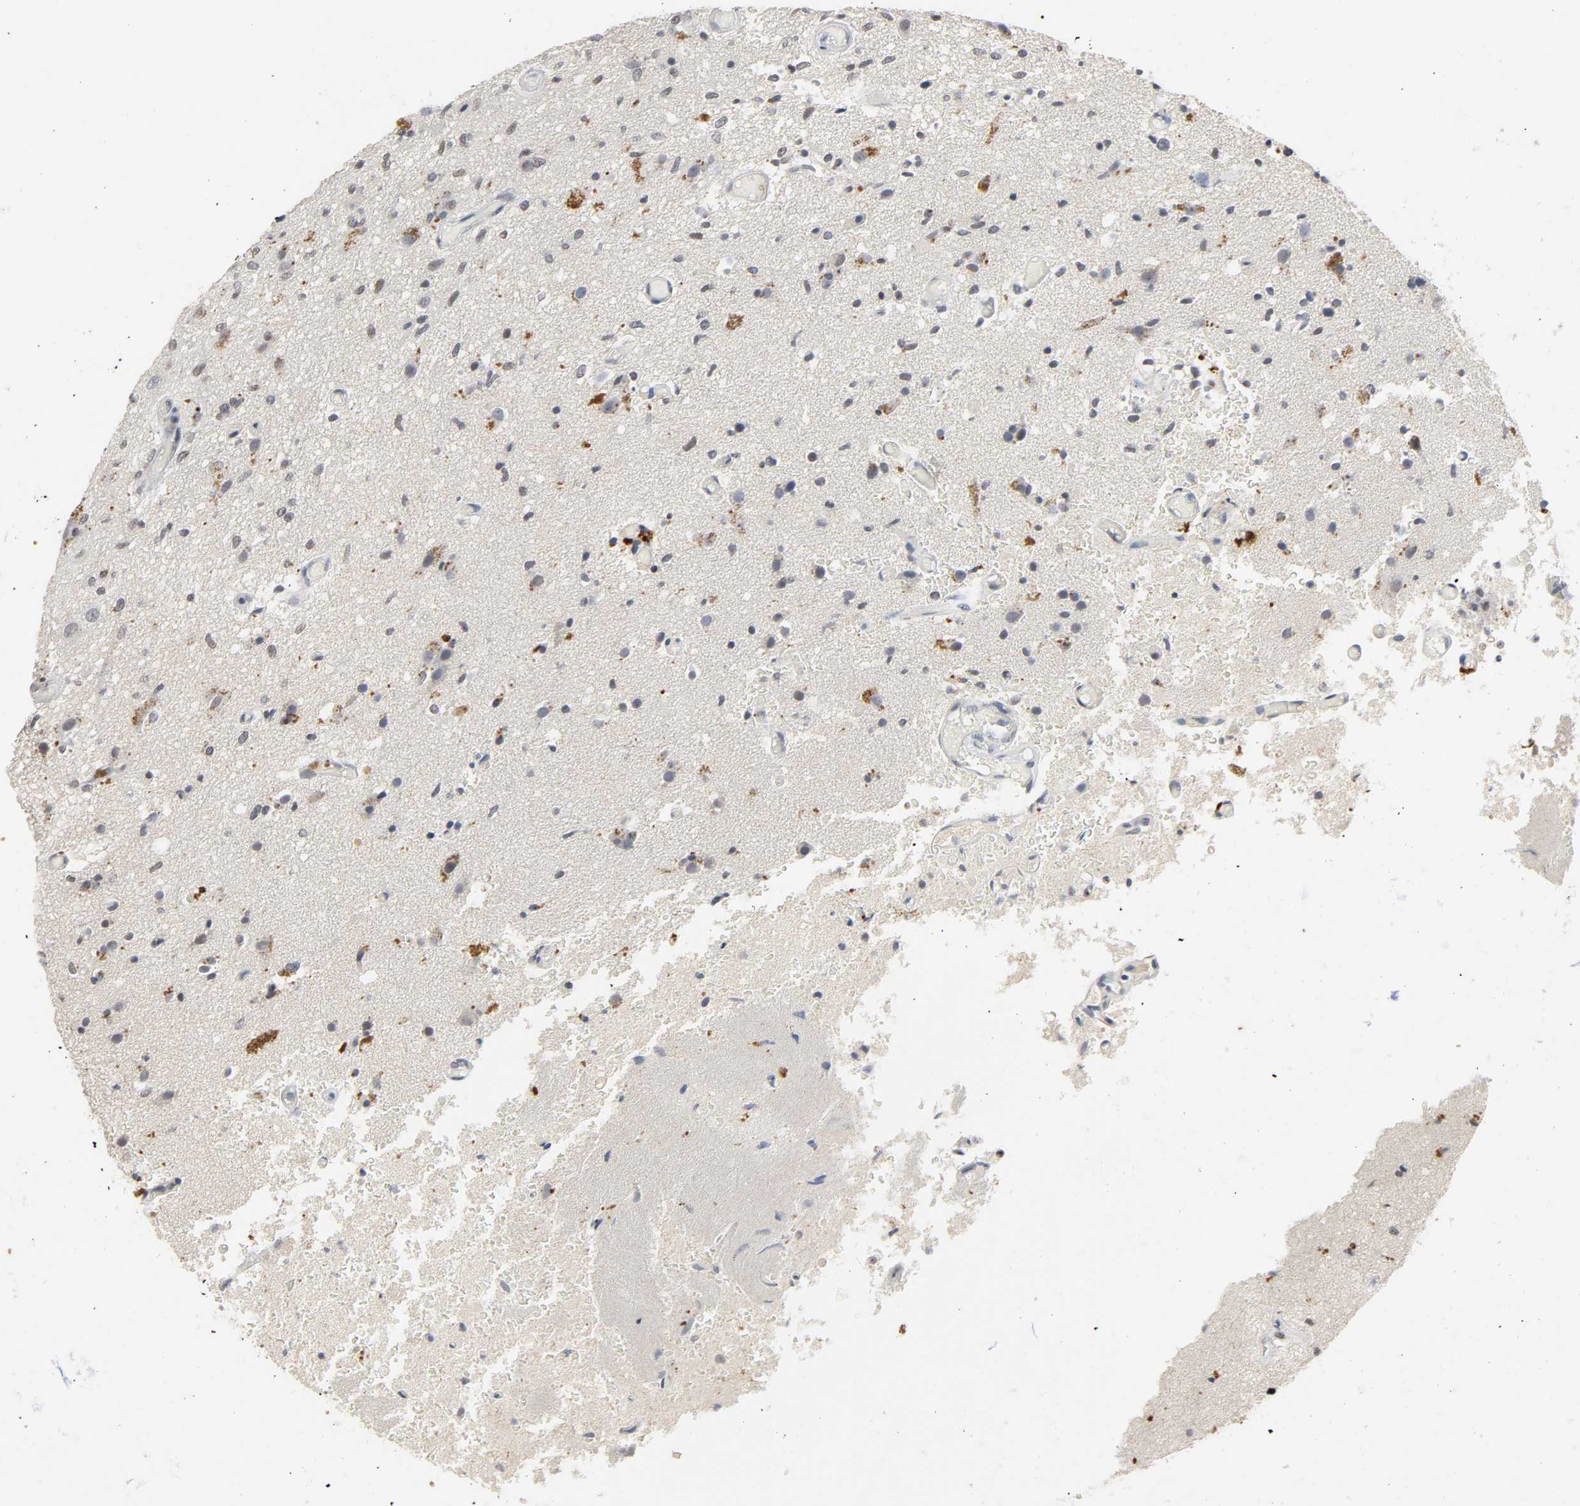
{"staining": {"intensity": "weak", "quantity": "<25%", "location": "nuclear"}, "tissue": "glioma", "cell_type": "Tumor cells", "image_type": "cancer", "snomed": [{"axis": "morphology", "description": "Normal tissue, NOS"}, {"axis": "morphology", "description": "Glioma, malignant, High grade"}, {"axis": "topography", "description": "Cerebral cortex"}], "caption": "DAB immunohistochemical staining of high-grade glioma (malignant) exhibits no significant positivity in tumor cells.", "gene": "NCOA6", "patient": {"sex": "male", "age": 77}}